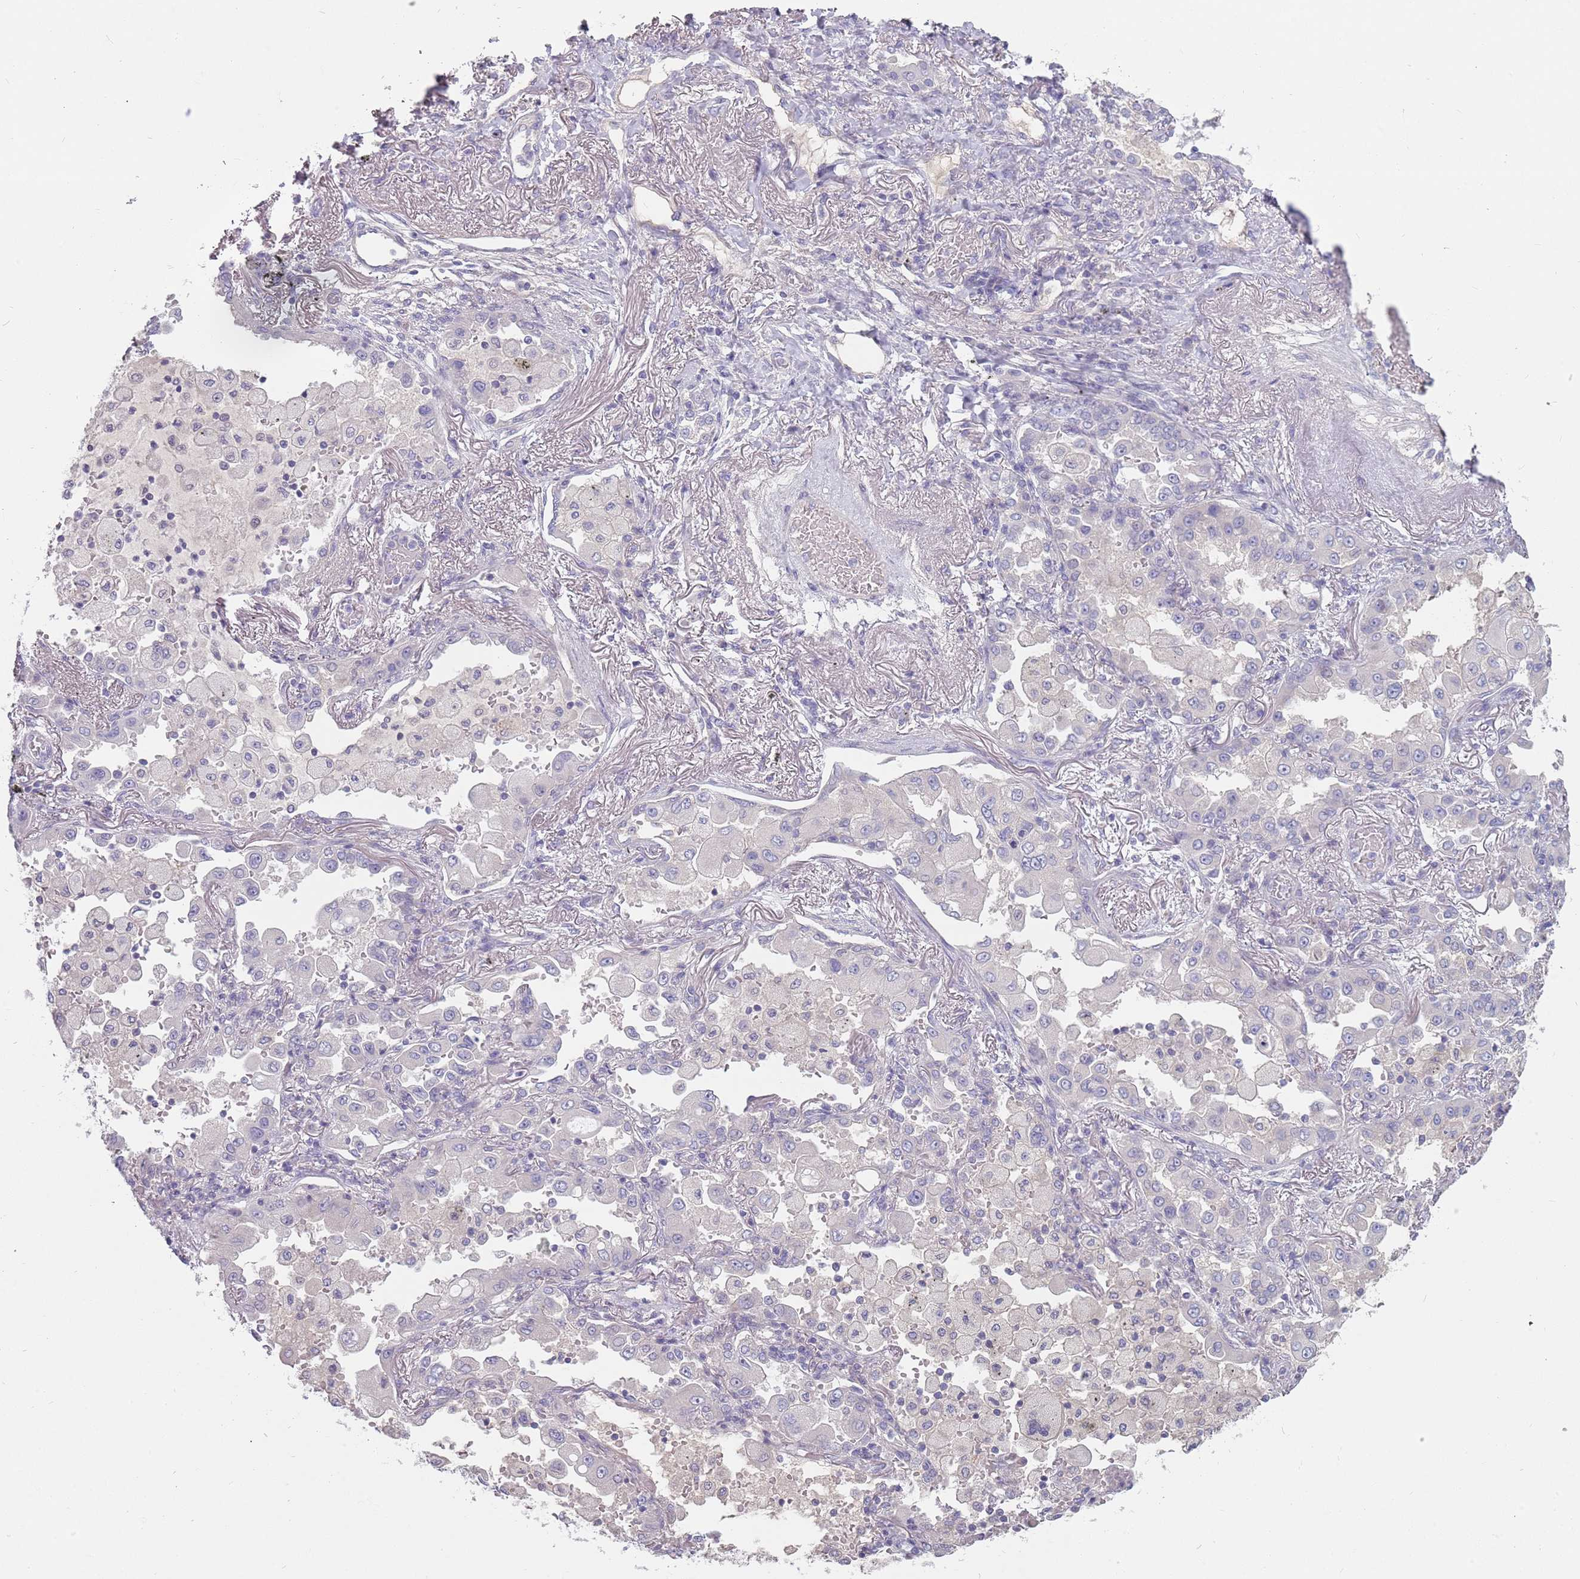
{"staining": {"intensity": "negative", "quantity": "none", "location": "none"}, "tissue": "lung cancer", "cell_type": "Tumor cells", "image_type": "cancer", "snomed": [{"axis": "morphology", "description": "Squamous cell carcinoma, NOS"}, {"axis": "topography", "description": "Lung"}], "caption": "Histopathology image shows no protein staining in tumor cells of lung cancer tissue.", "gene": "DDX4", "patient": {"sex": "male", "age": 74}}